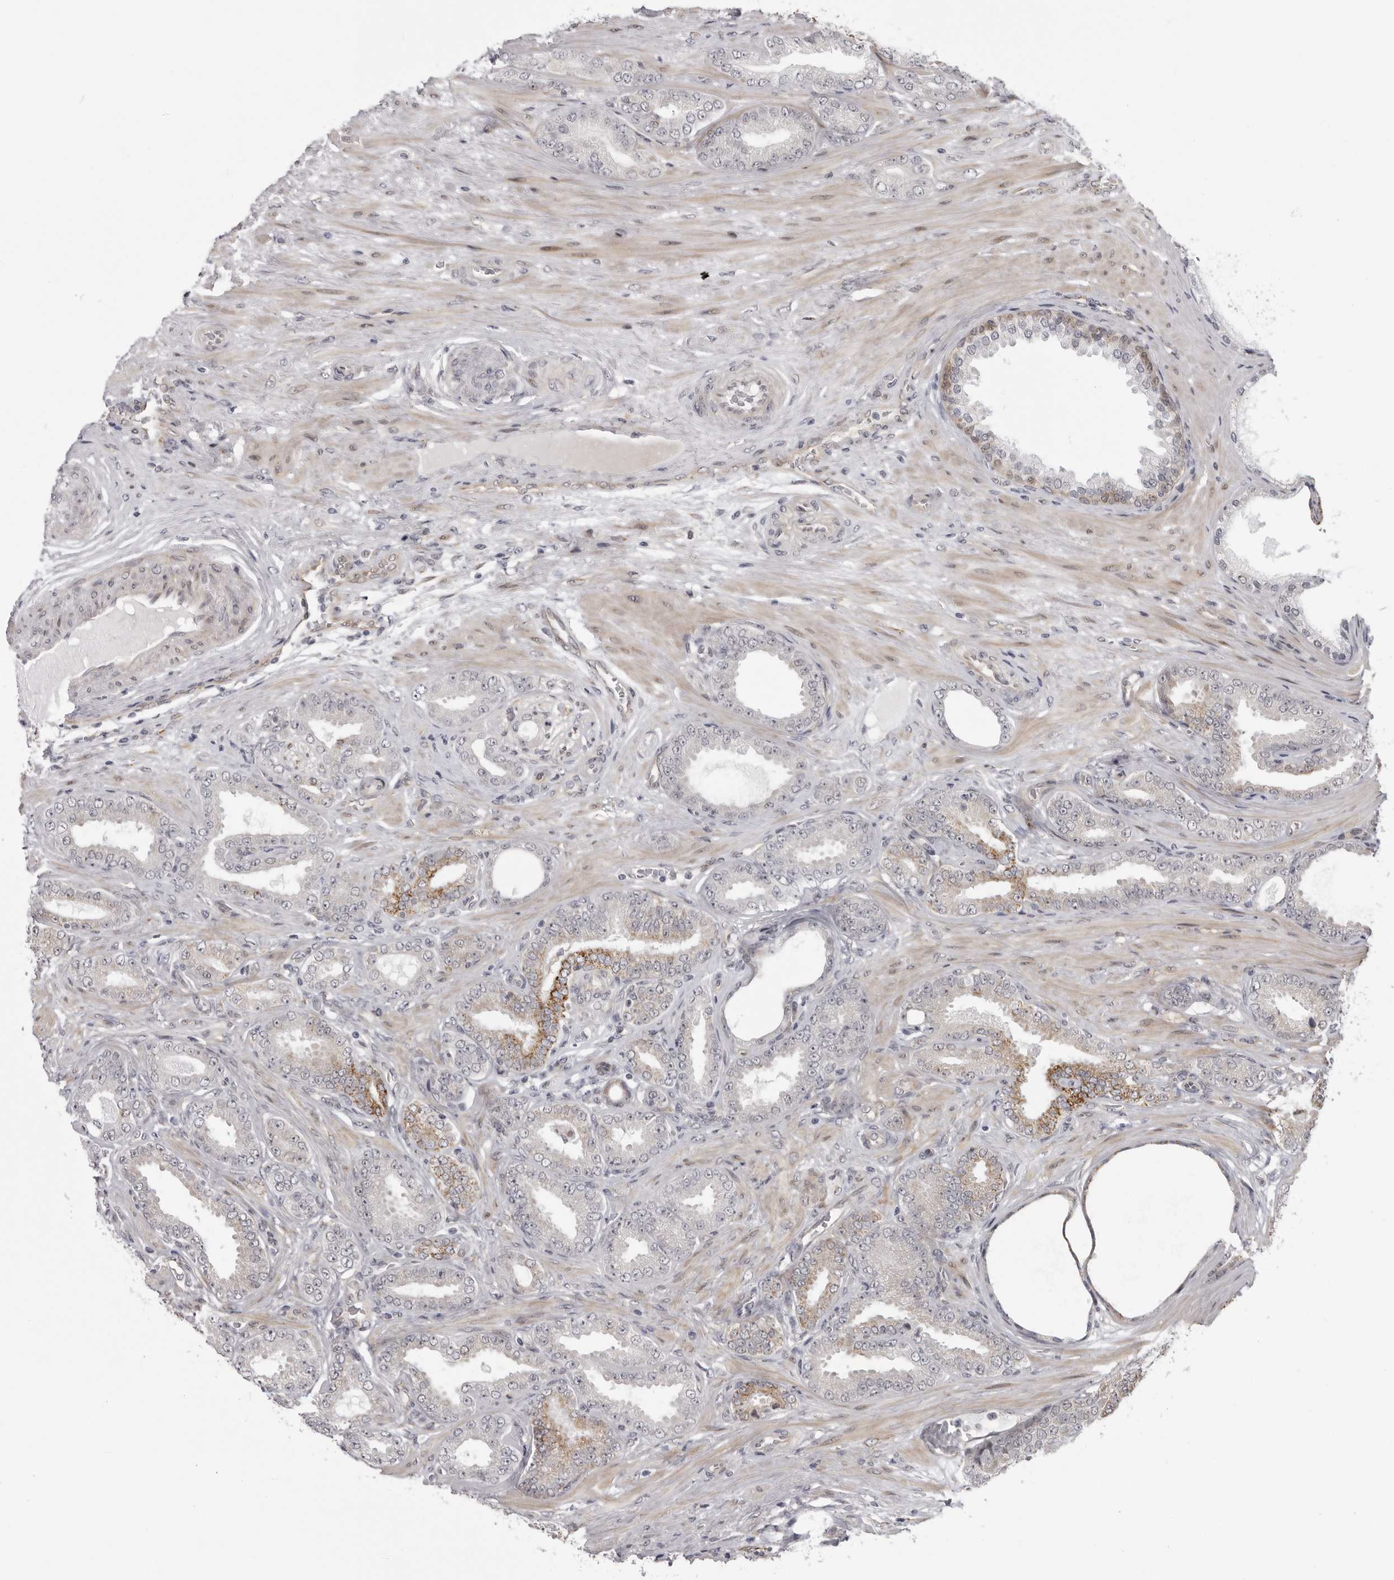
{"staining": {"intensity": "moderate", "quantity": "<25%", "location": "cytoplasmic/membranous"}, "tissue": "prostate cancer", "cell_type": "Tumor cells", "image_type": "cancer", "snomed": [{"axis": "morphology", "description": "Adenocarcinoma, Low grade"}, {"axis": "topography", "description": "Prostate"}], "caption": "Prostate cancer stained for a protein displays moderate cytoplasmic/membranous positivity in tumor cells.", "gene": "DNAH14", "patient": {"sex": "male", "age": 63}}